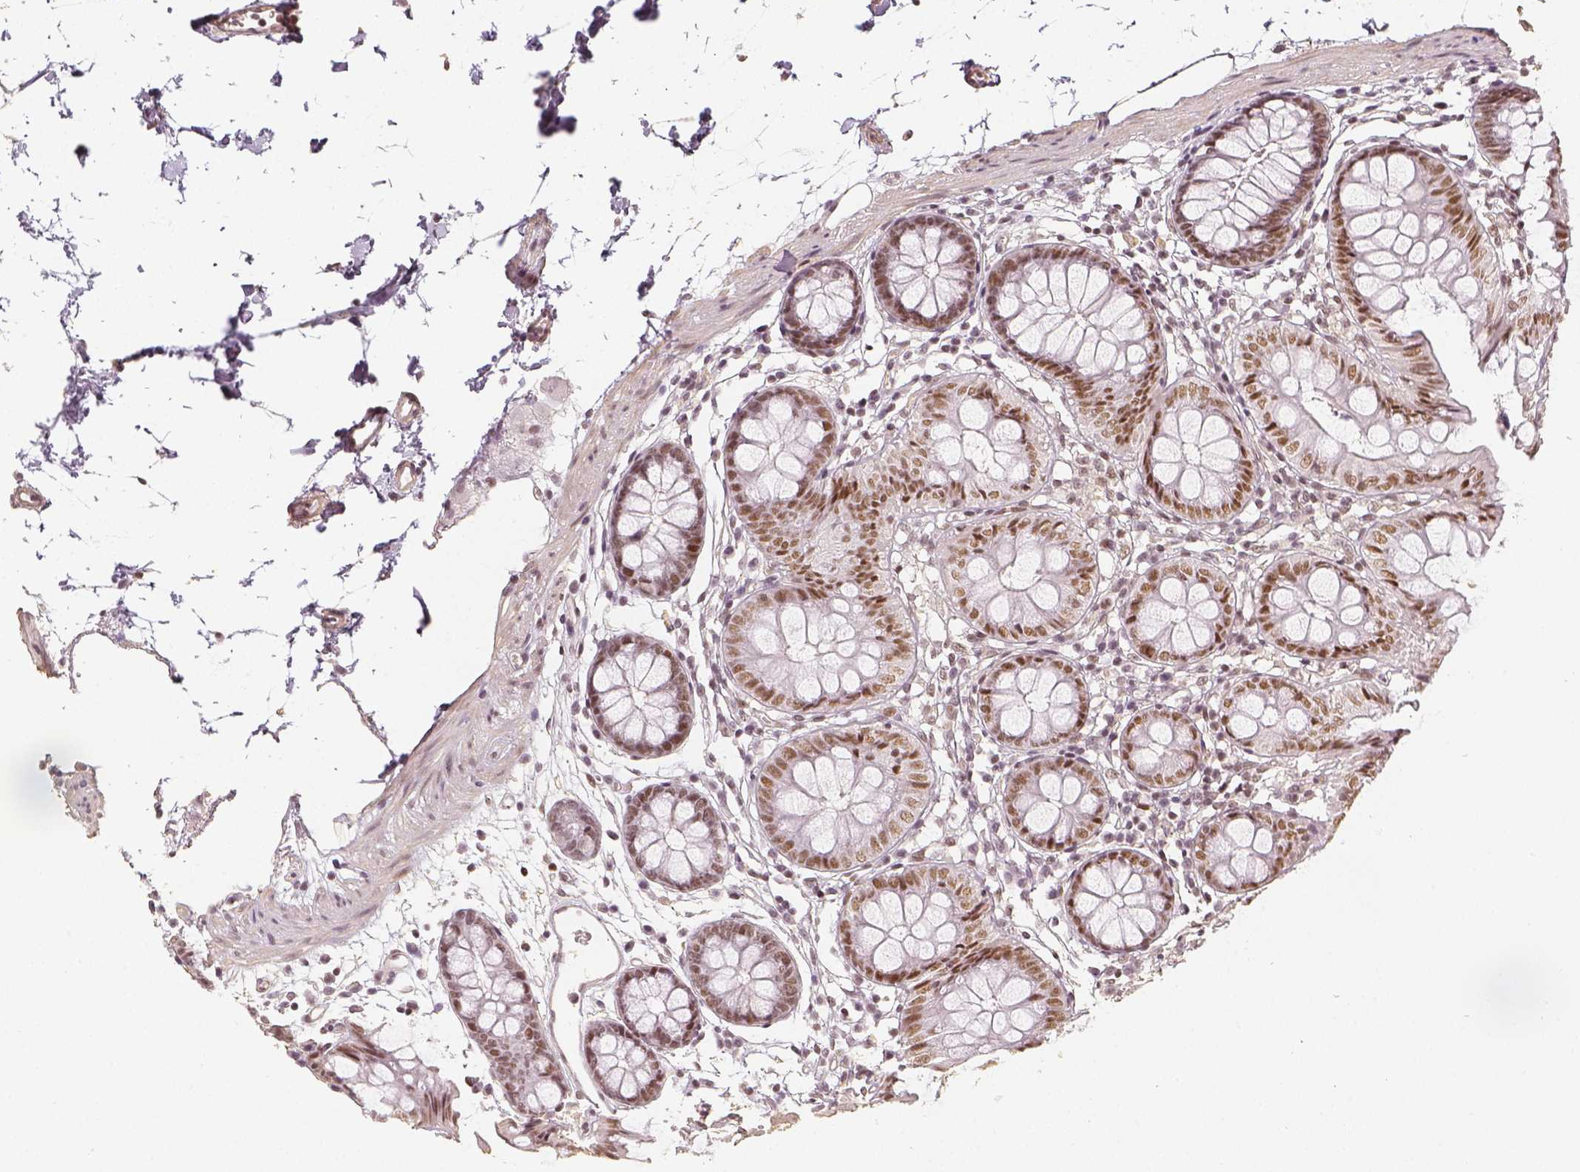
{"staining": {"intensity": "moderate", "quantity": ">75%", "location": "nuclear"}, "tissue": "colon", "cell_type": "Endothelial cells", "image_type": "normal", "snomed": [{"axis": "morphology", "description": "Normal tissue, NOS"}, {"axis": "topography", "description": "Colon"}], "caption": "This image exhibits immunohistochemistry staining of unremarkable colon, with medium moderate nuclear staining in about >75% of endothelial cells.", "gene": "HDAC1", "patient": {"sex": "female", "age": 84}}